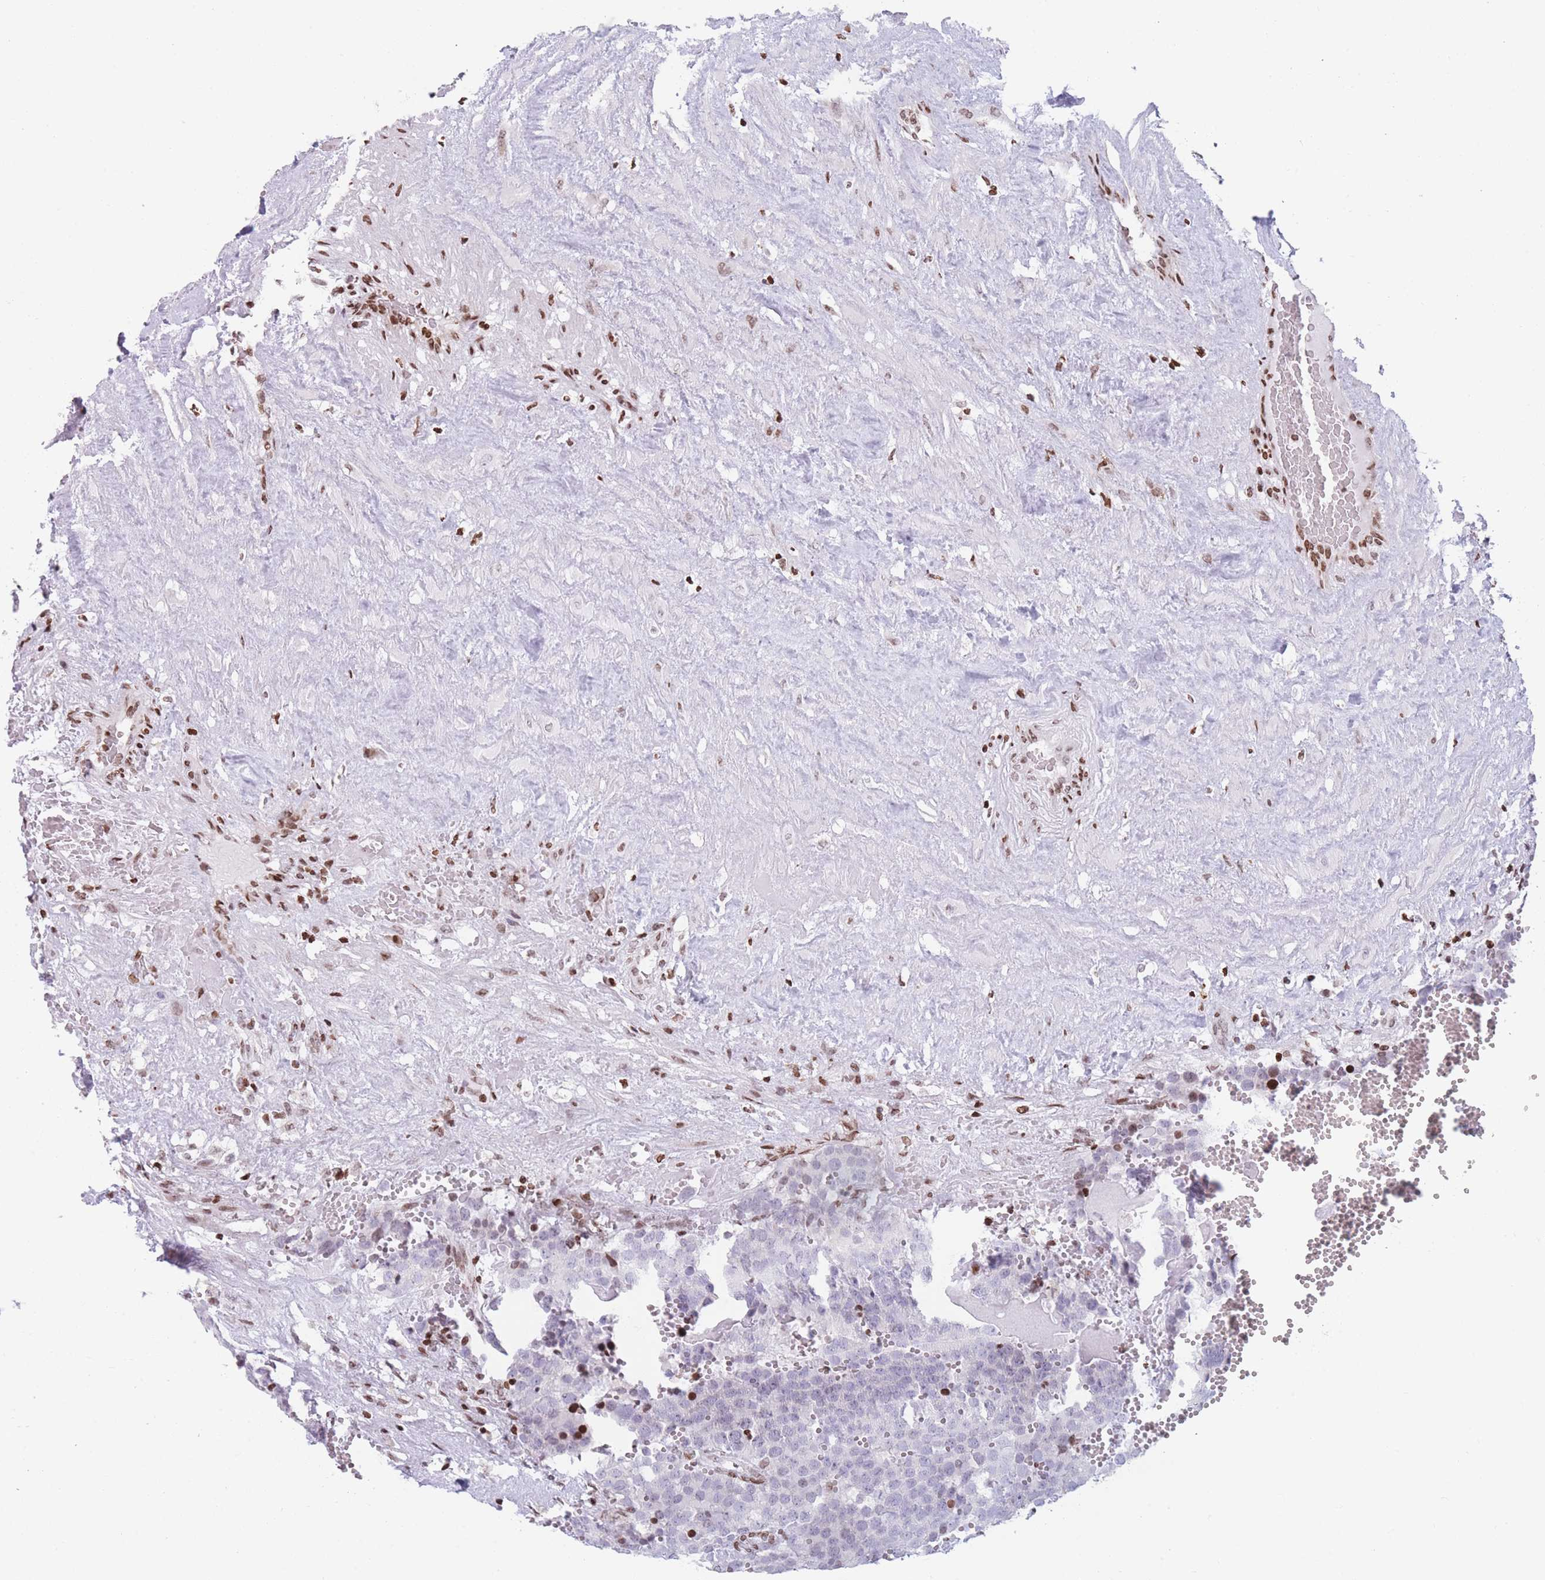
{"staining": {"intensity": "negative", "quantity": "none", "location": "none"}, "tissue": "testis cancer", "cell_type": "Tumor cells", "image_type": "cancer", "snomed": [{"axis": "morphology", "description": "Seminoma, NOS"}, {"axis": "topography", "description": "Testis"}], "caption": "This micrograph is of seminoma (testis) stained with IHC to label a protein in brown with the nuclei are counter-stained blue. There is no positivity in tumor cells.", "gene": "AK9", "patient": {"sex": "male", "age": 71}}